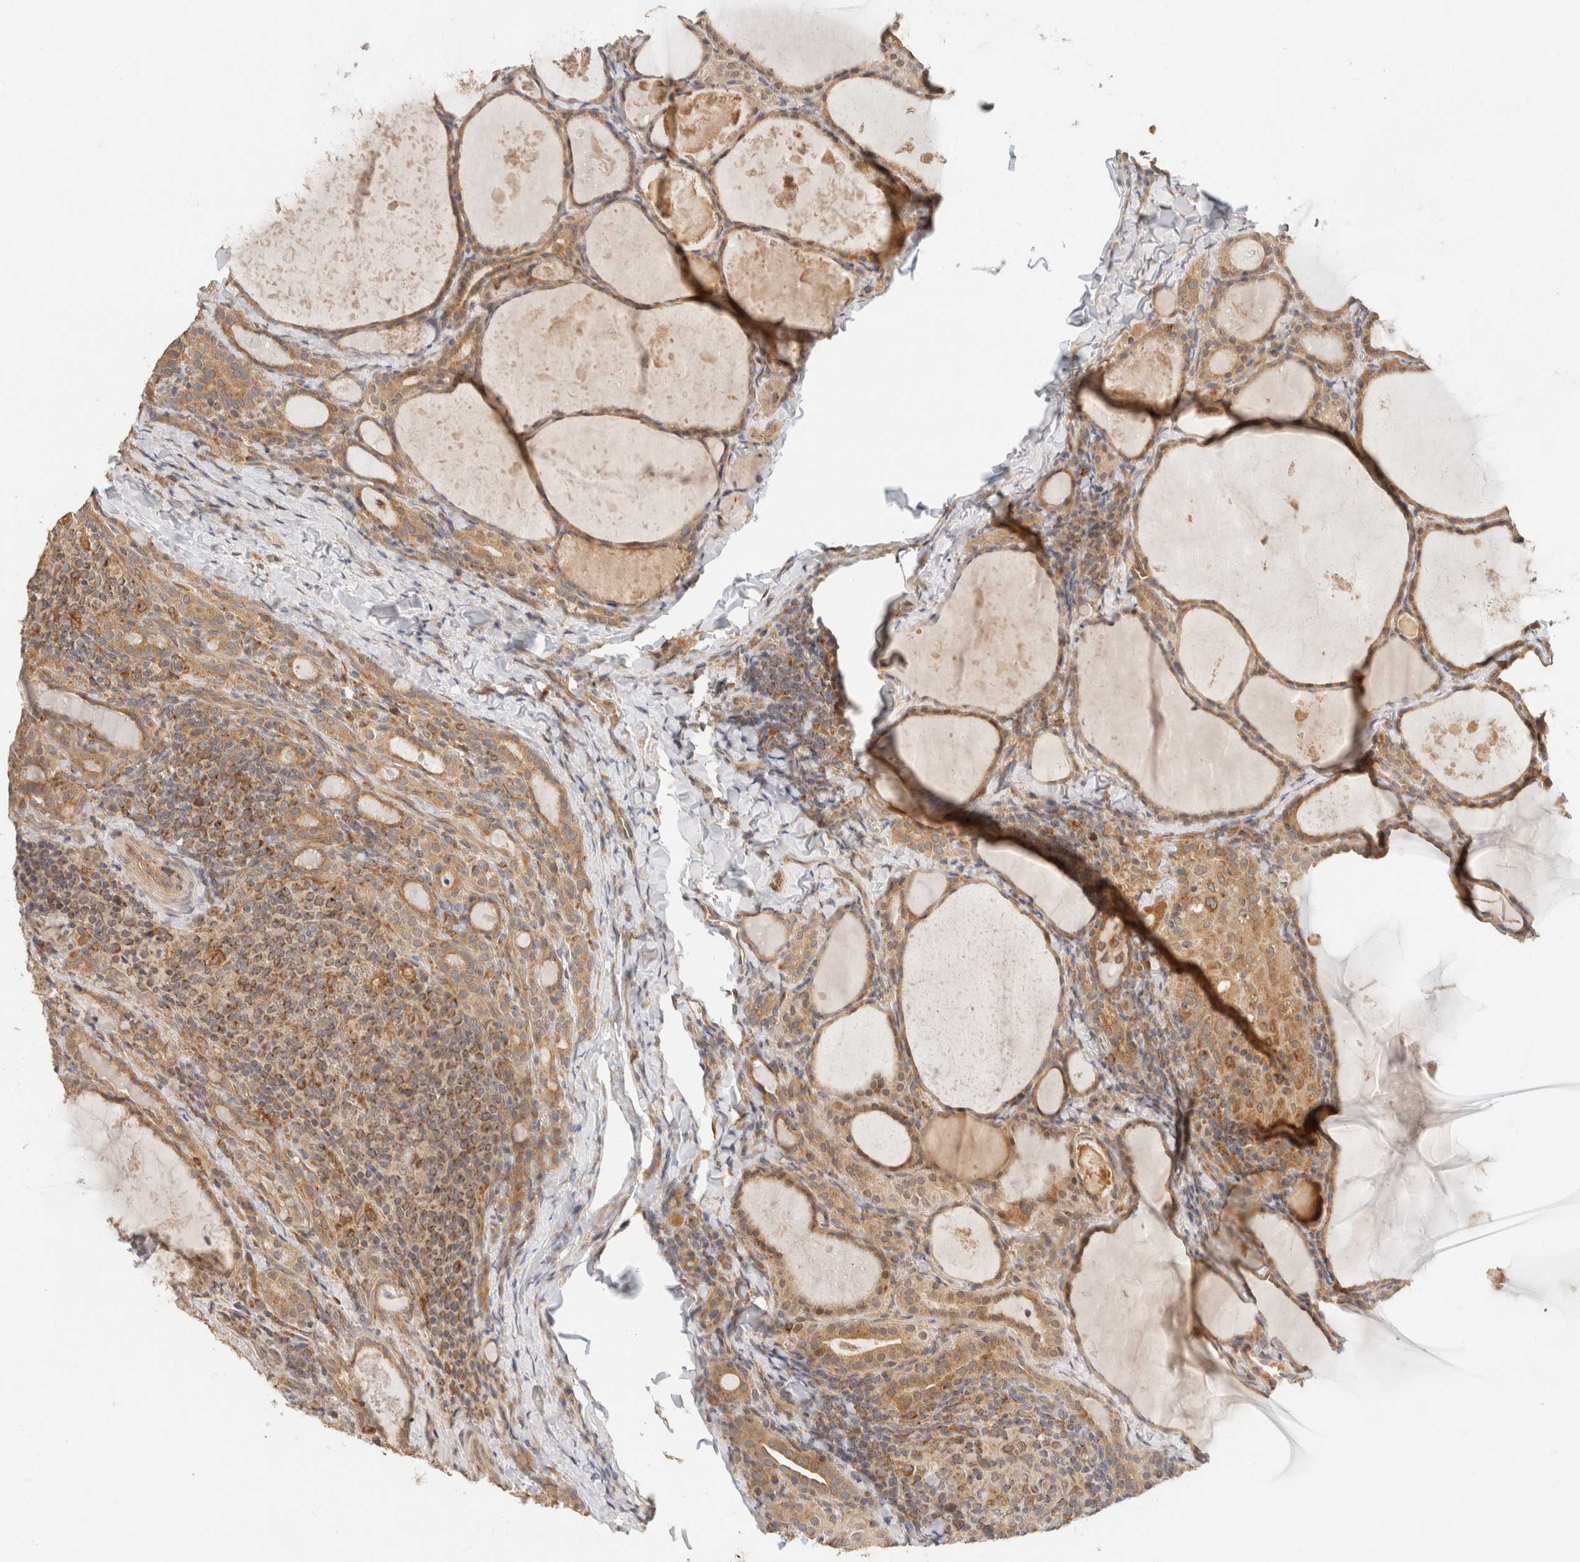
{"staining": {"intensity": "moderate", "quantity": ">75%", "location": "cytoplasmic/membranous"}, "tissue": "thyroid cancer", "cell_type": "Tumor cells", "image_type": "cancer", "snomed": [{"axis": "morphology", "description": "Papillary adenocarcinoma, NOS"}, {"axis": "topography", "description": "Thyroid gland"}], "caption": "Human thyroid papillary adenocarcinoma stained for a protein (brown) shows moderate cytoplasmic/membranous positive expression in approximately >75% of tumor cells.", "gene": "TACC1", "patient": {"sex": "female", "age": 42}}